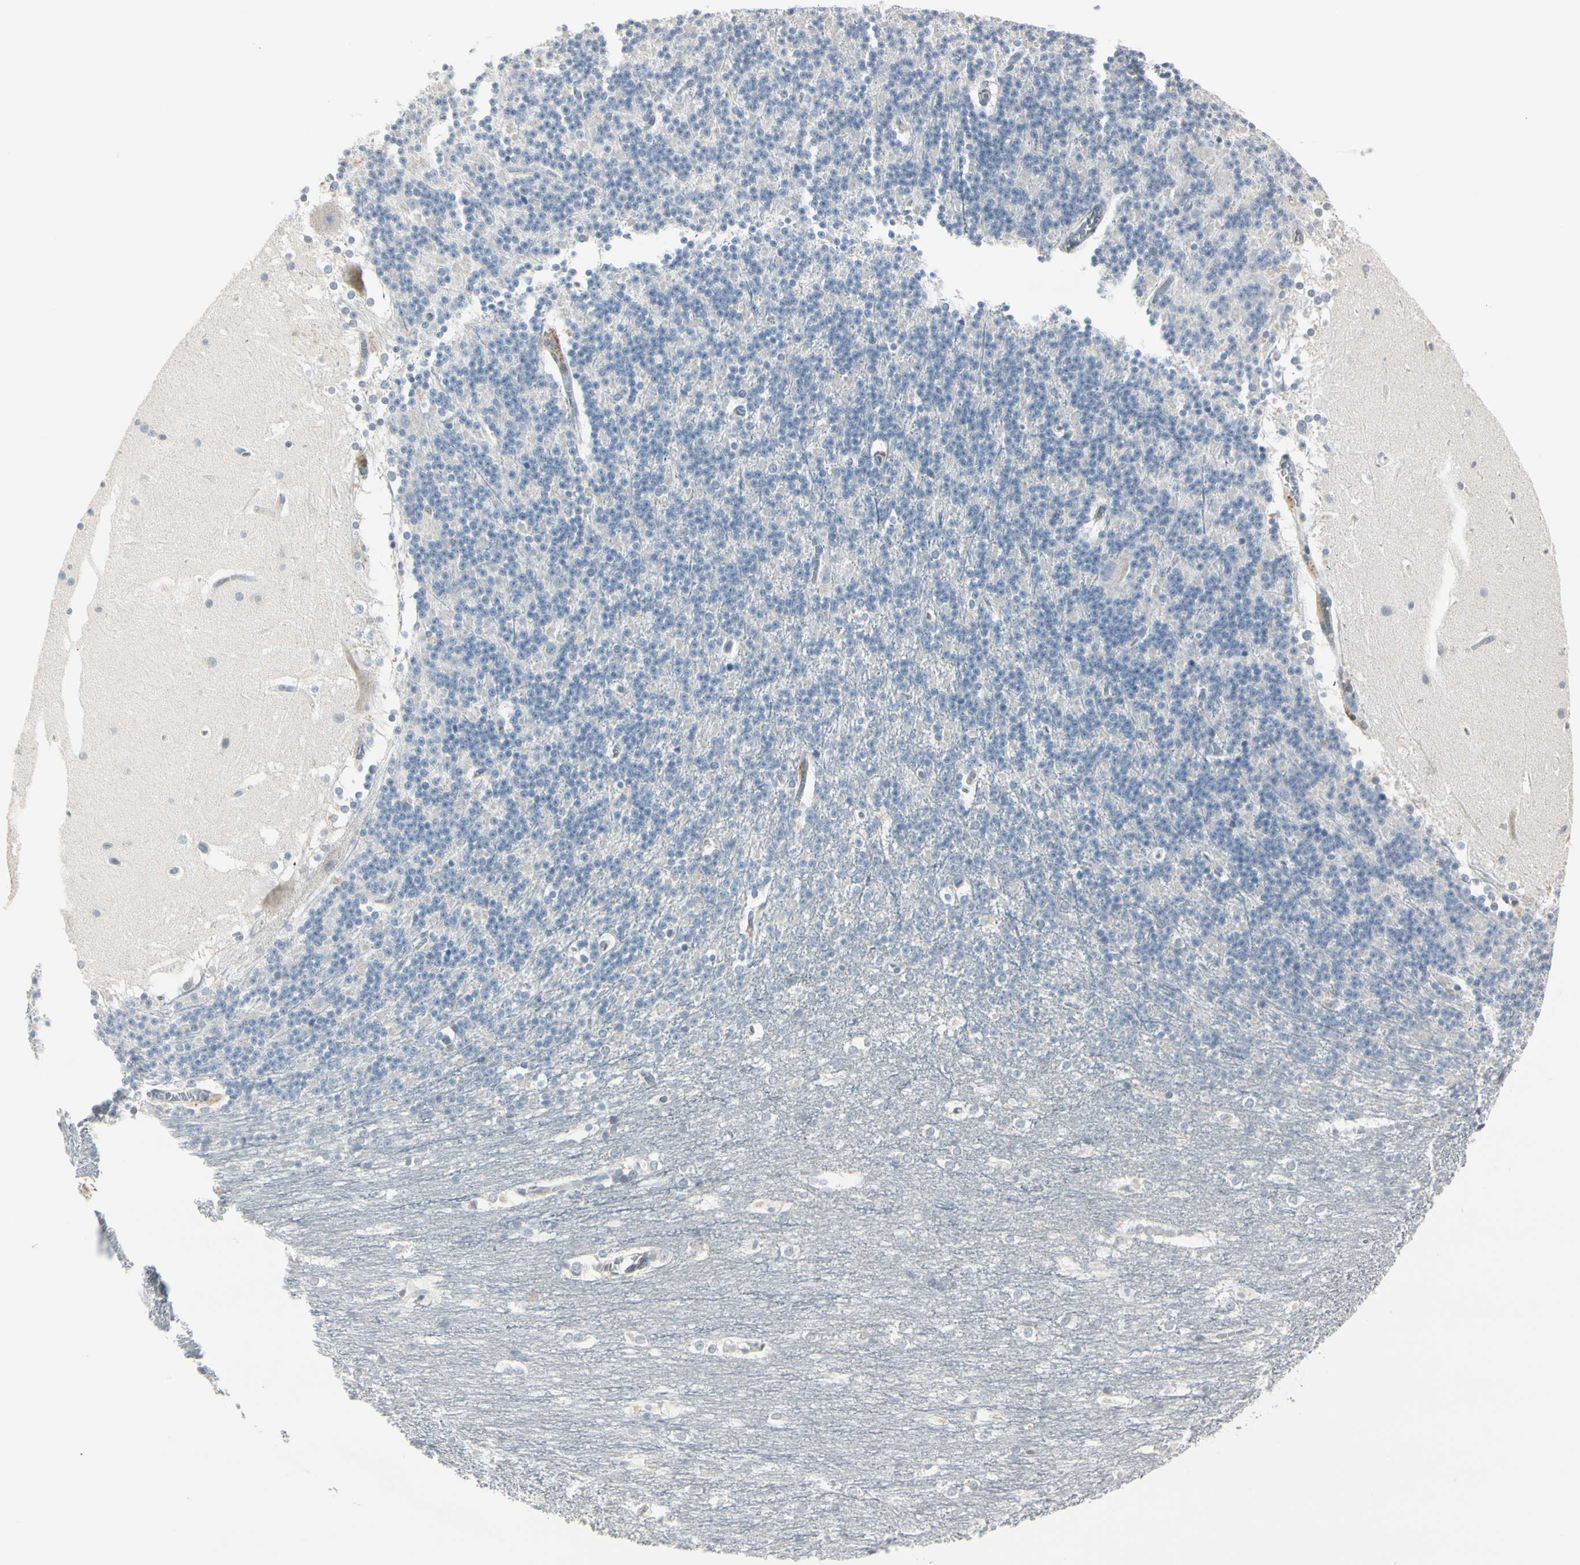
{"staining": {"intensity": "negative", "quantity": "none", "location": "none"}, "tissue": "cerebellum", "cell_type": "Cells in granular layer", "image_type": "normal", "snomed": [{"axis": "morphology", "description": "Normal tissue, NOS"}, {"axis": "topography", "description": "Cerebellum"}], "caption": "IHC micrograph of unremarkable cerebellum: cerebellum stained with DAB exhibits no significant protein expression in cells in granular layer.", "gene": "DMPK", "patient": {"sex": "female", "age": 19}}